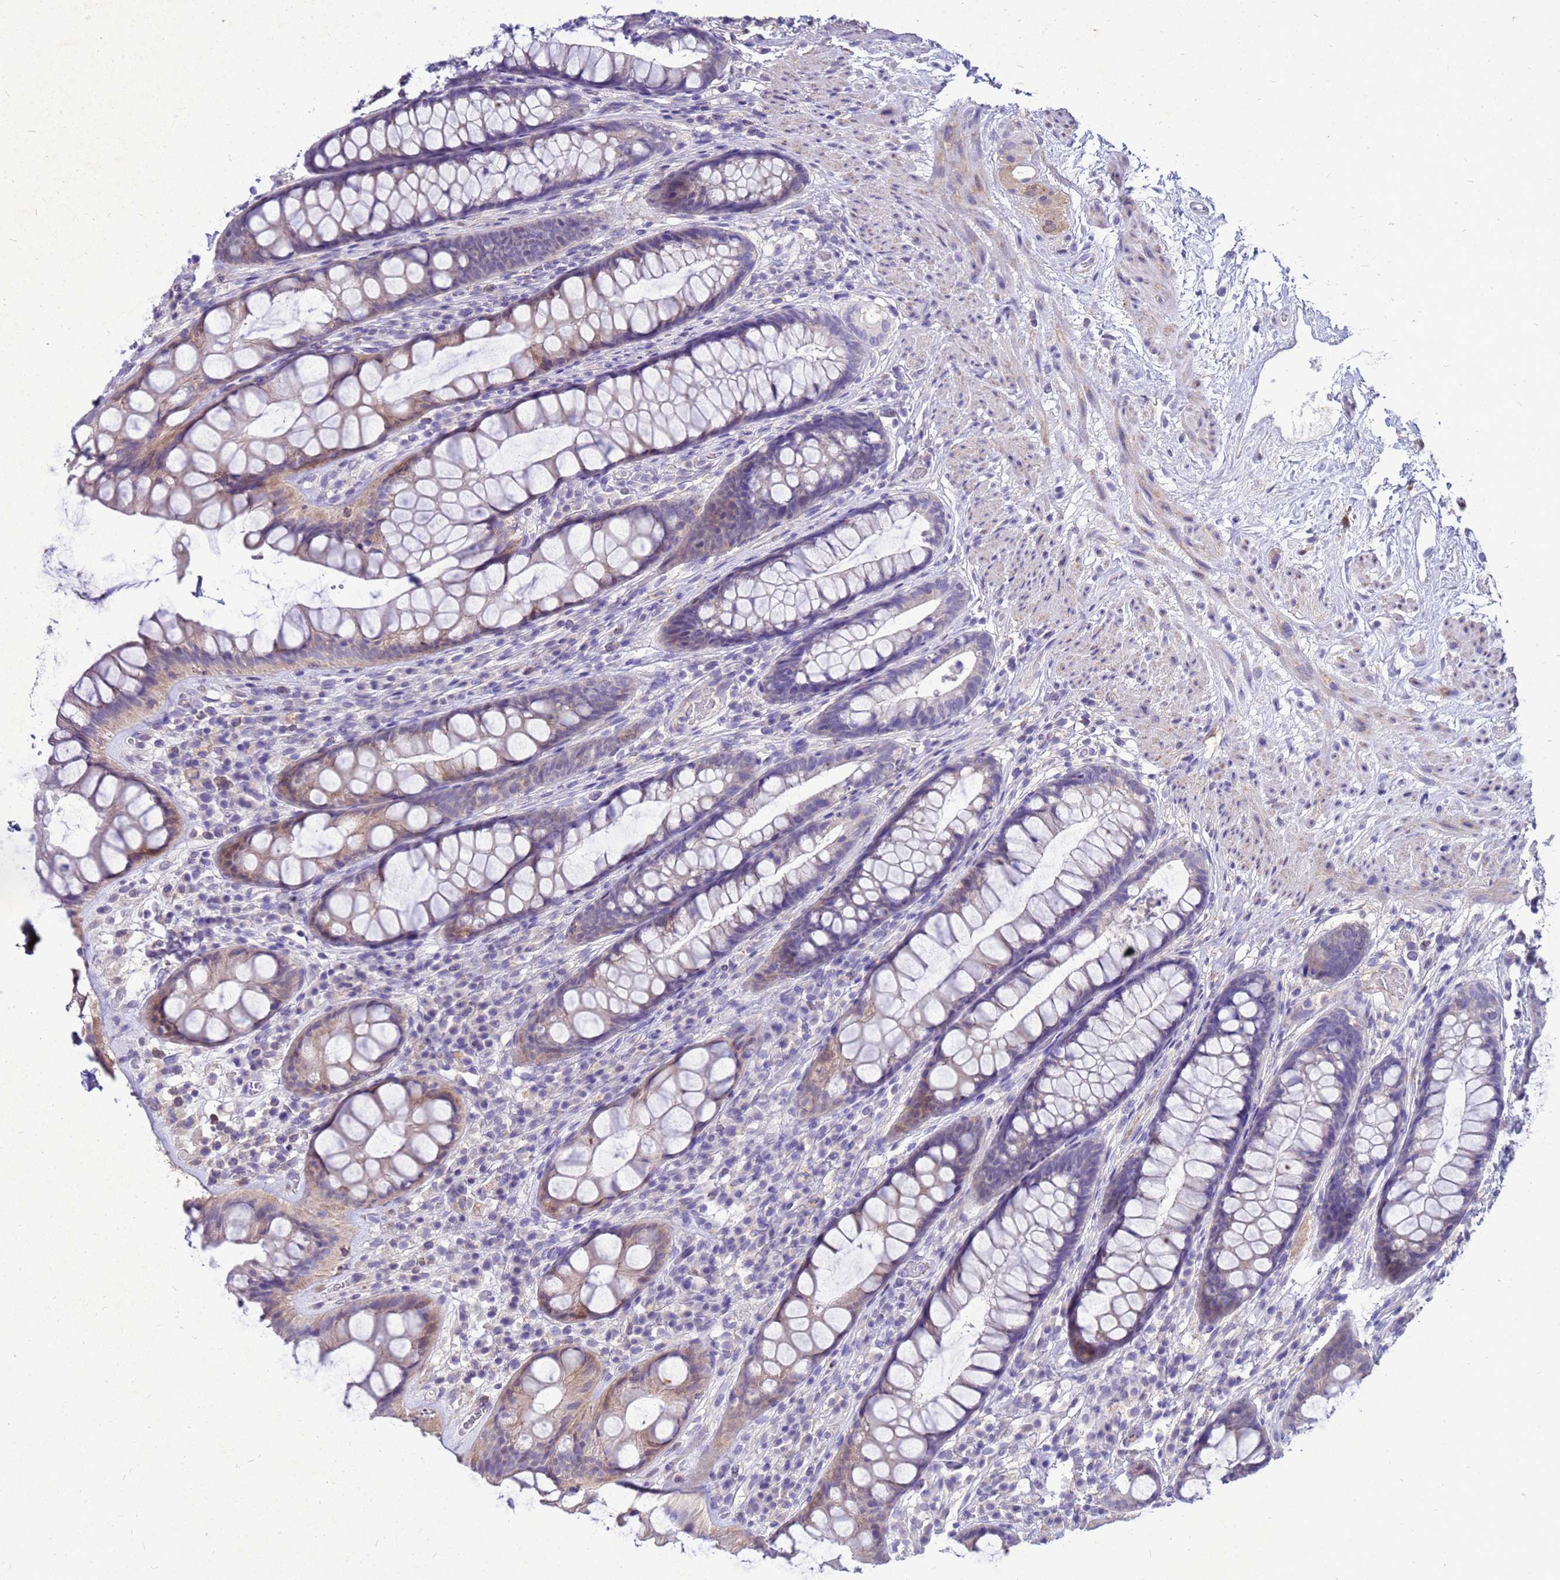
{"staining": {"intensity": "weak", "quantity": "25%-75%", "location": "cytoplasmic/membranous"}, "tissue": "rectum", "cell_type": "Glandular cells", "image_type": "normal", "snomed": [{"axis": "morphology", "description": "Normal tissue, NOS"}, {"axis": "topography", "description": "Rectum"}], "caption": "A micrograph of human rectum stained for a protein shows weak cytoplasmic/membranous brown staining in glandular cells. (Brightfield microscopy of DAB IHC at high magnification).", "gene": "AKR1C1", "patient": {"sex": "male", "age": 74}}